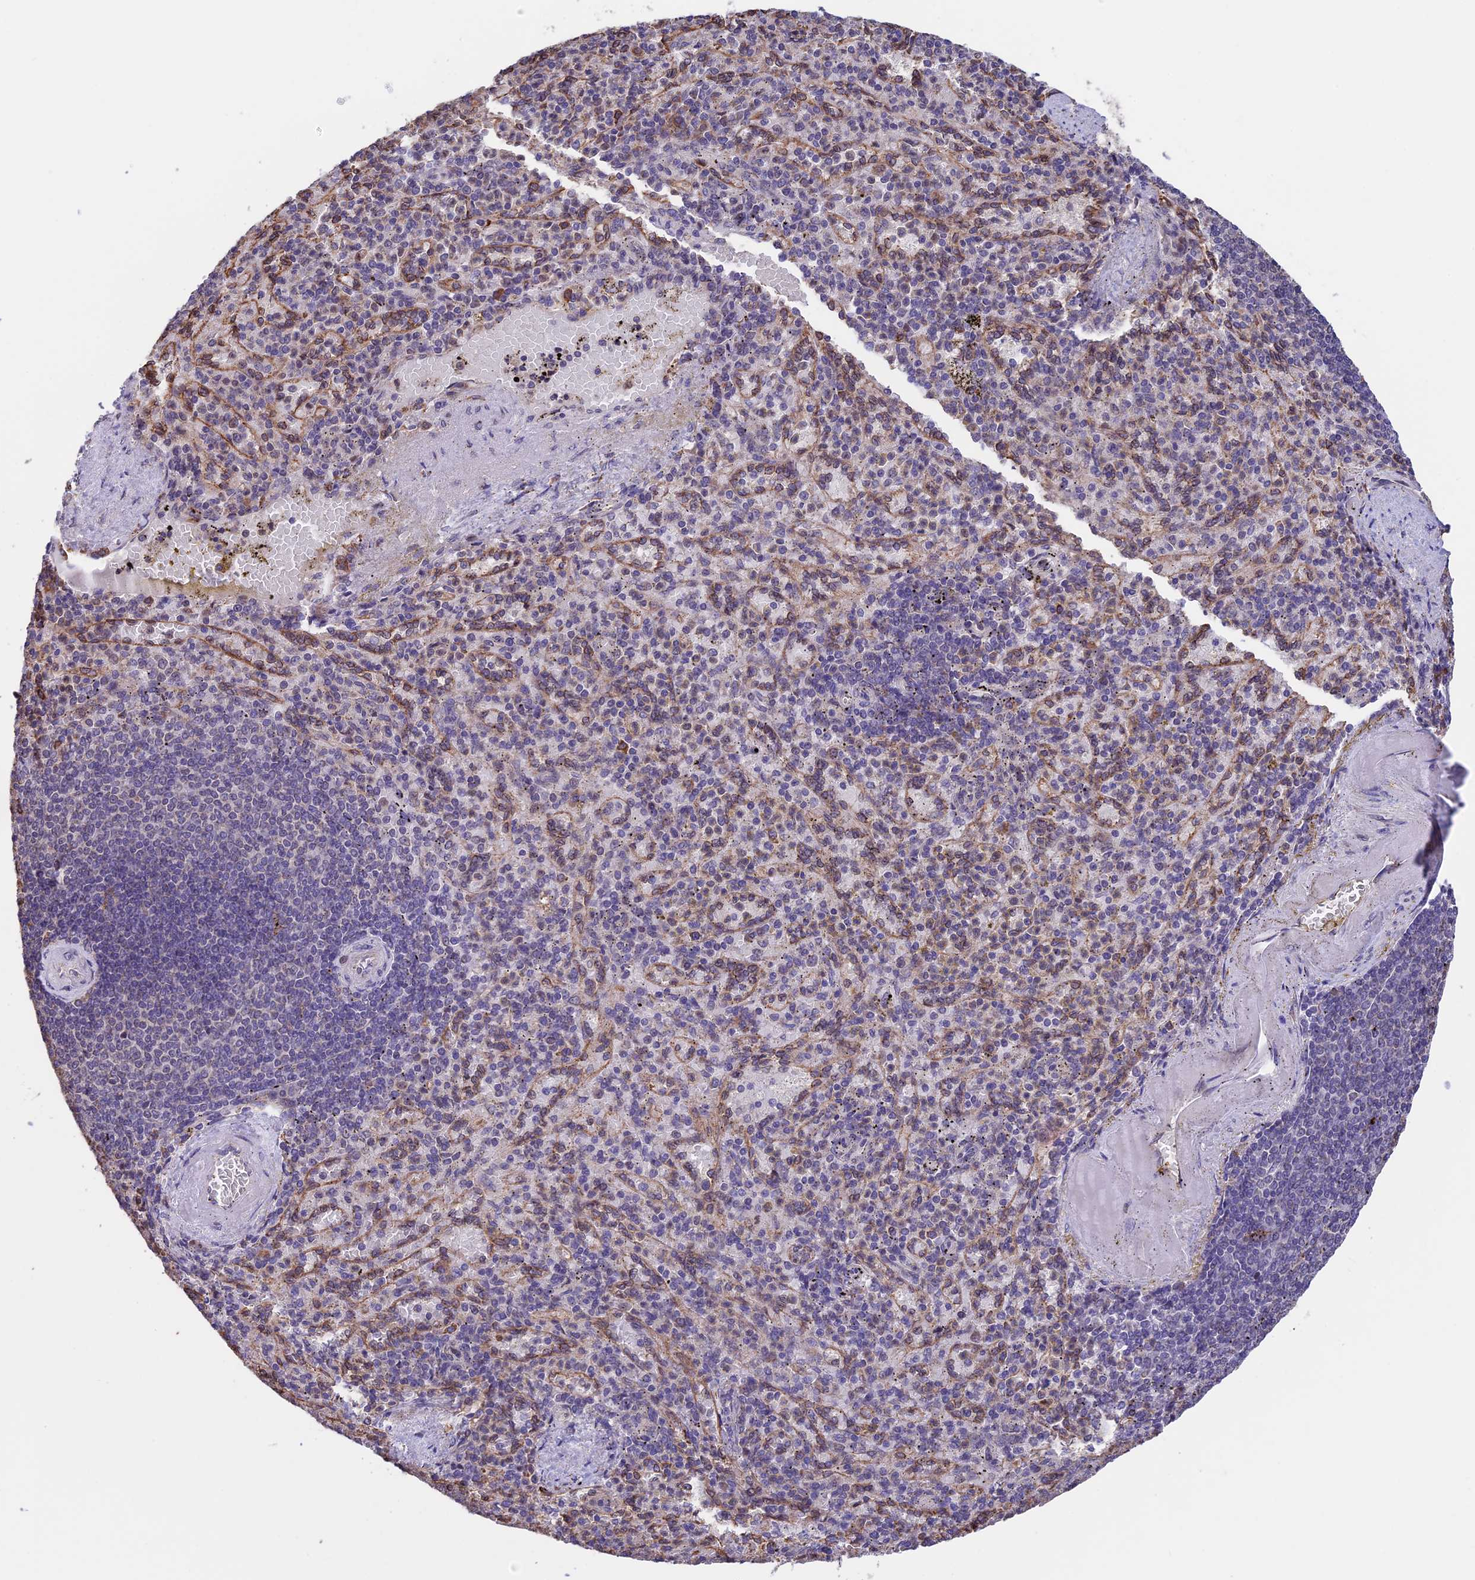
{"staining": {"intensity": "negative", "quantity": "none", "location": "none"}, "tissue": "spleen", "cell_type": "Cells in red pulp", "image_type": "normal", "snomed": [{"axis": "morphology", "description": "Normal tissue, NOS"}, {"axis": "topography", "description": "Spleen"}], "caption": "This is a histopathology image of immunohistochemistry staining of benign spleen, which shows no expression in cells in red pulp.", "gene": "DMRTA2", "patient": {"sex": "female", "age": 74}}